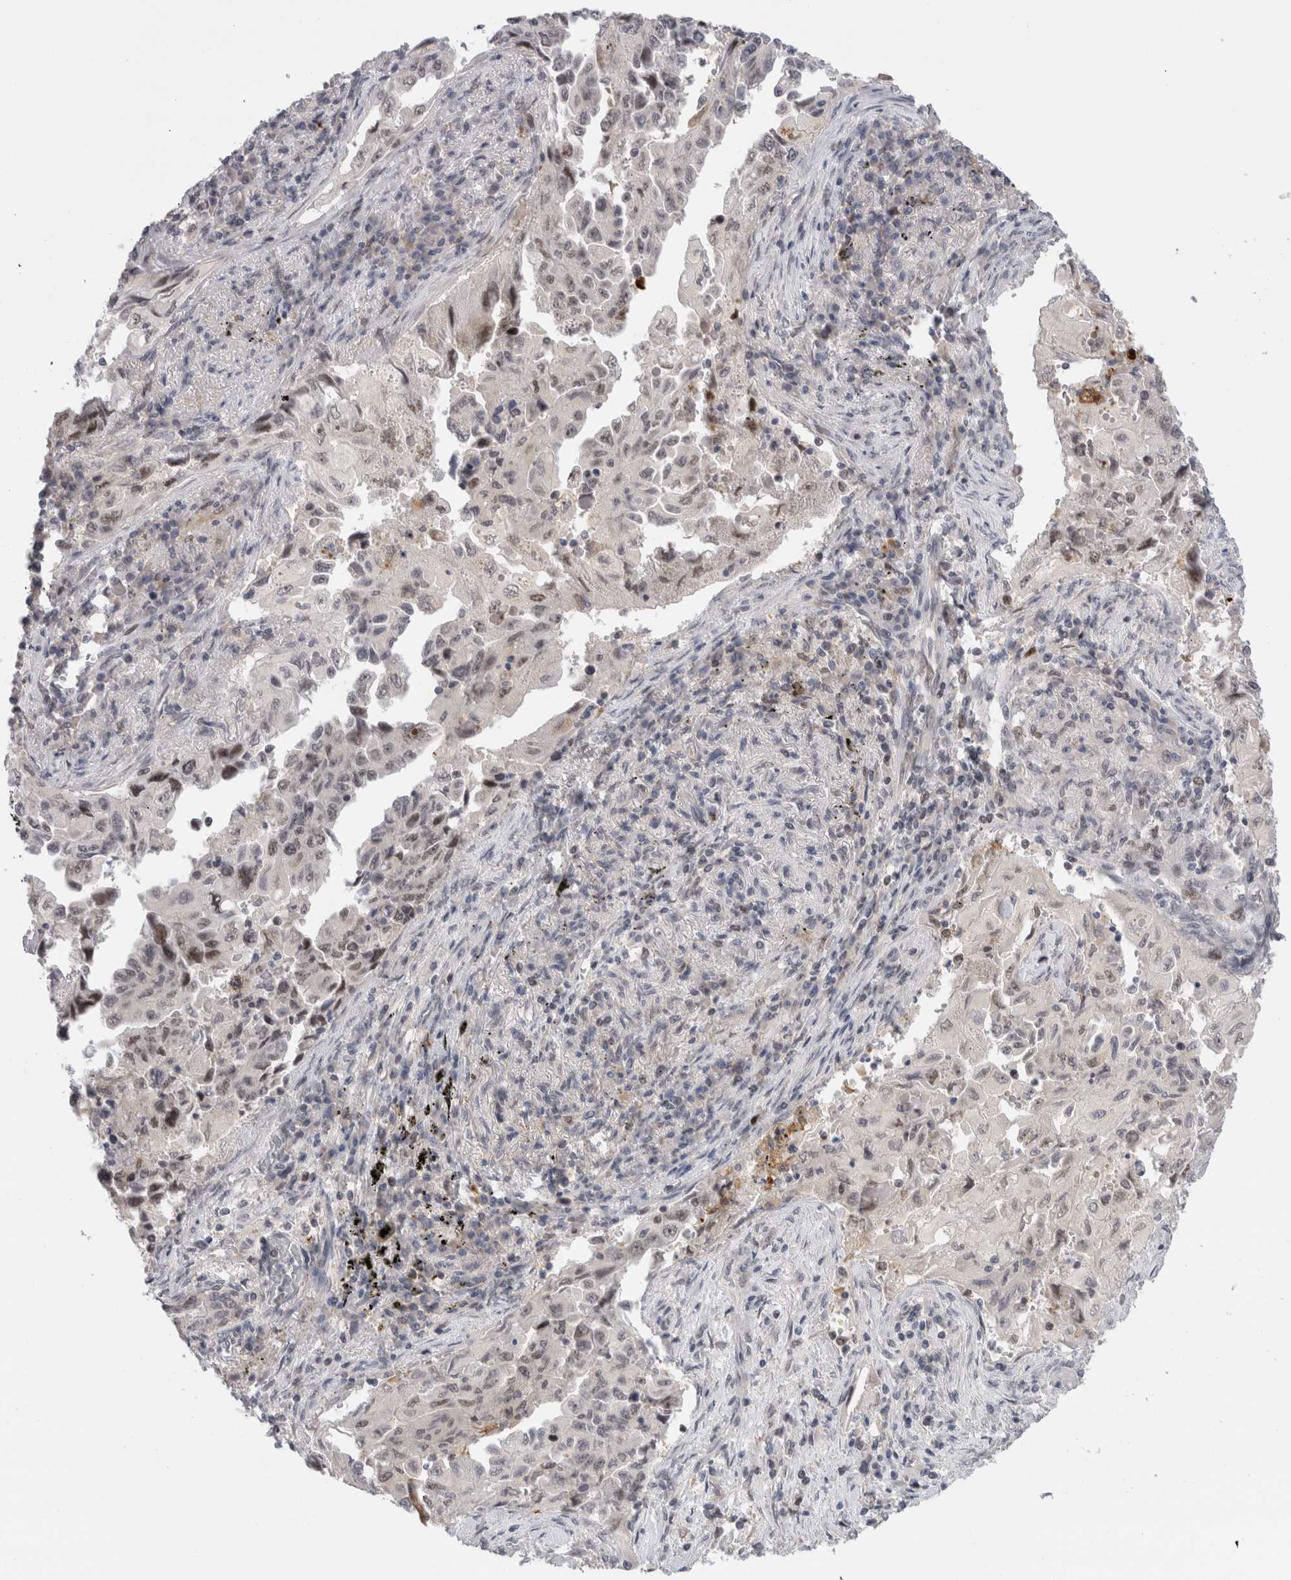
{"staining": {"intensity": "weak", "quantity": ">75%", "location": "nuclear"}, "tissue": "lung cancer", "cell_type": "Tumor cells", "image_type": "cancer", "snomed": [{"axis": "morphology", "description": "Adenocarcinoma, NOS"}, {"axis": "topography", "description": "Lung"}], "caption": "The histopathology image exhibits a brown stain indicating the presence of a protein in the nuclear of tumor cells in adenocarcinoma (lung). (DAB IHC with brightfield microscopy, high magnification).", "gene": "ZNF521", "patient": {"sex": "female", "age": 51}}